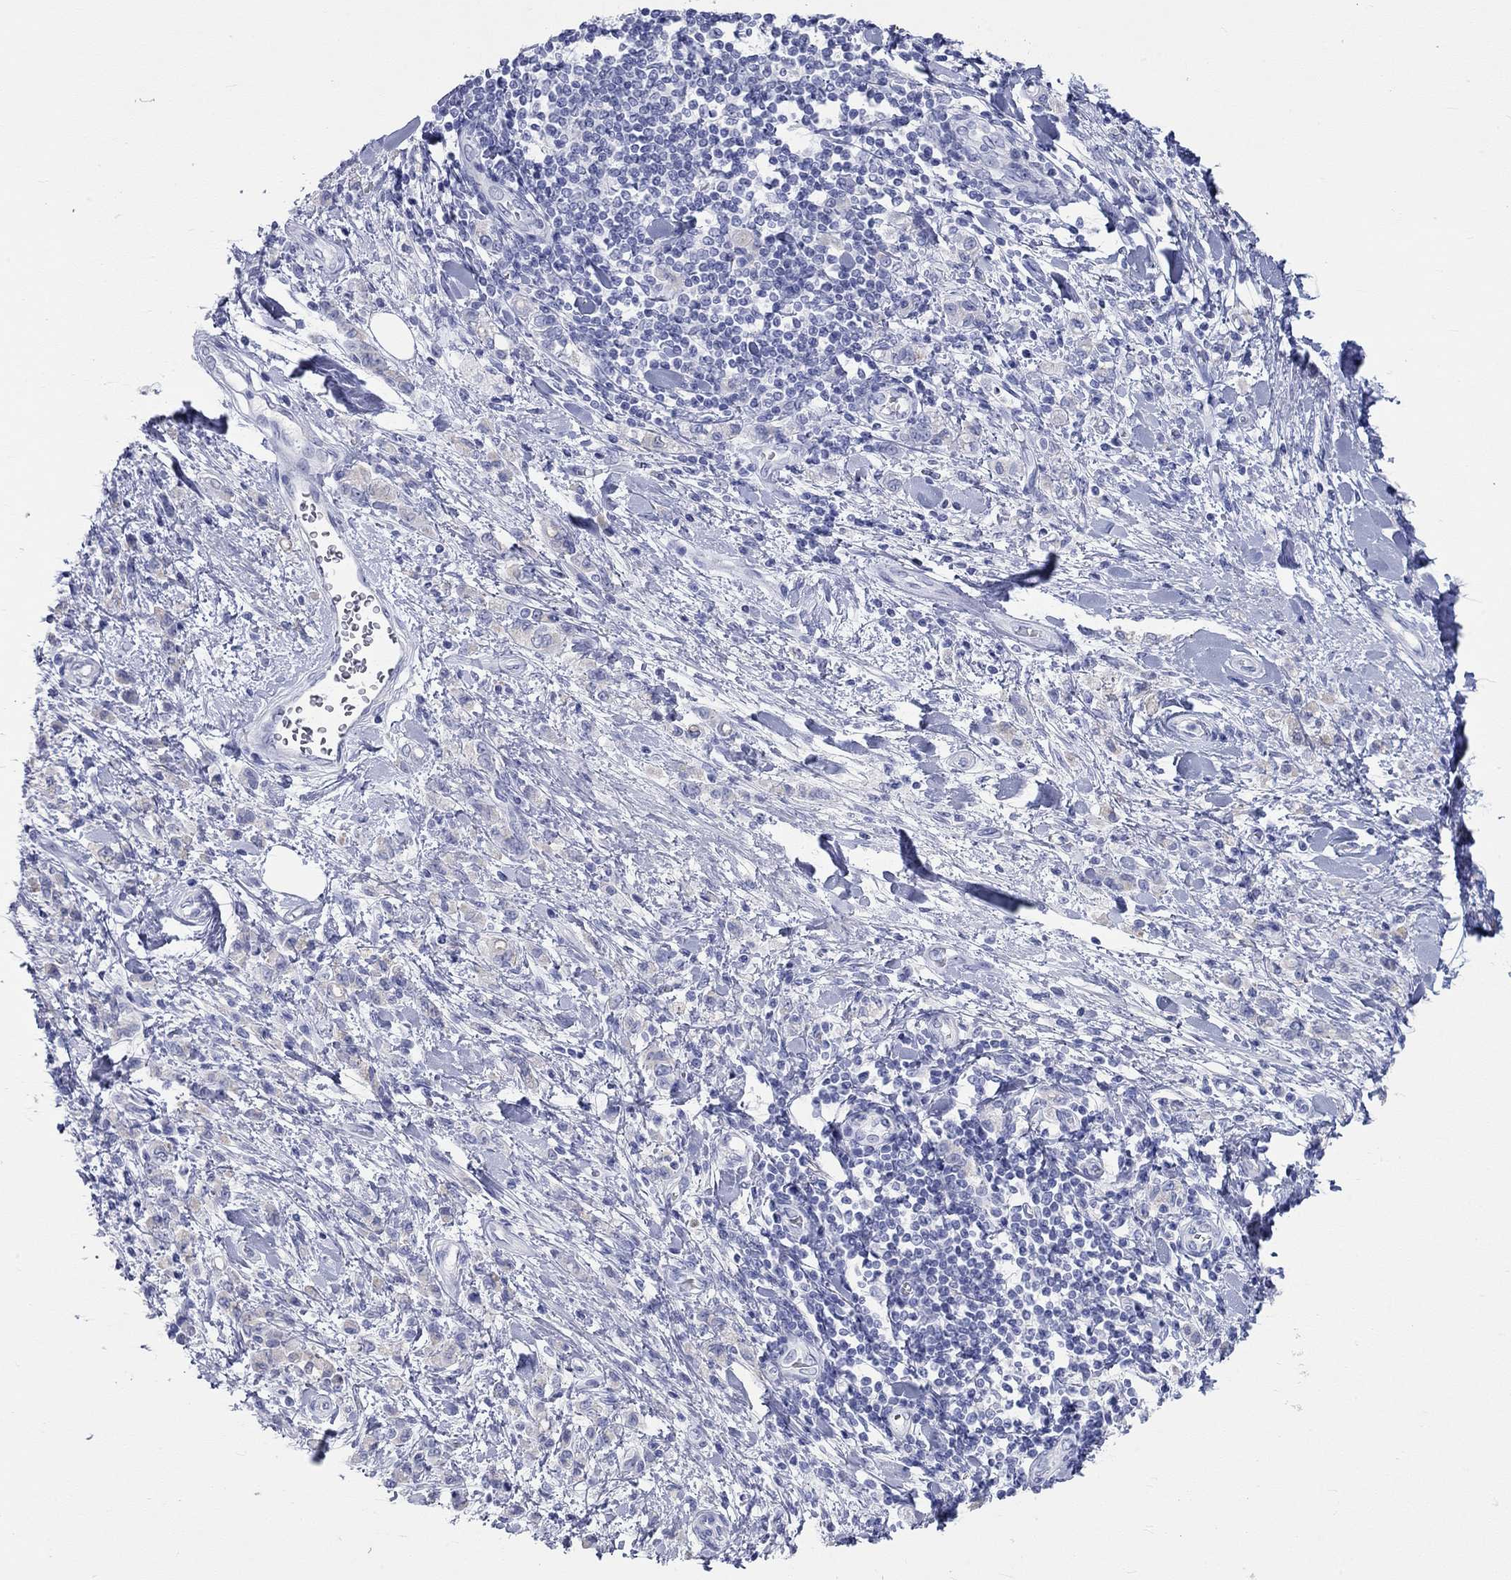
{"staining": {"intensity": "negative", "quantity": "none", "location": "none"}, "tissue": "stomach cancer", "cell_type": "Tumor cells", "image_type": "cancer", "snomed": [{"axis": "morphology", "description": "Adenocarcinoma, NOS"}, {"axis": "topography", "description": "Stomach"}], "caption": "DAB (3,3'-diaminobenzidine) immunohistochemical staining of human stomach adenocarcinoma shows no significant expression in tumor cells.", "gene": "SPATA9", "patient": {"sex": "male", "age": 77}}